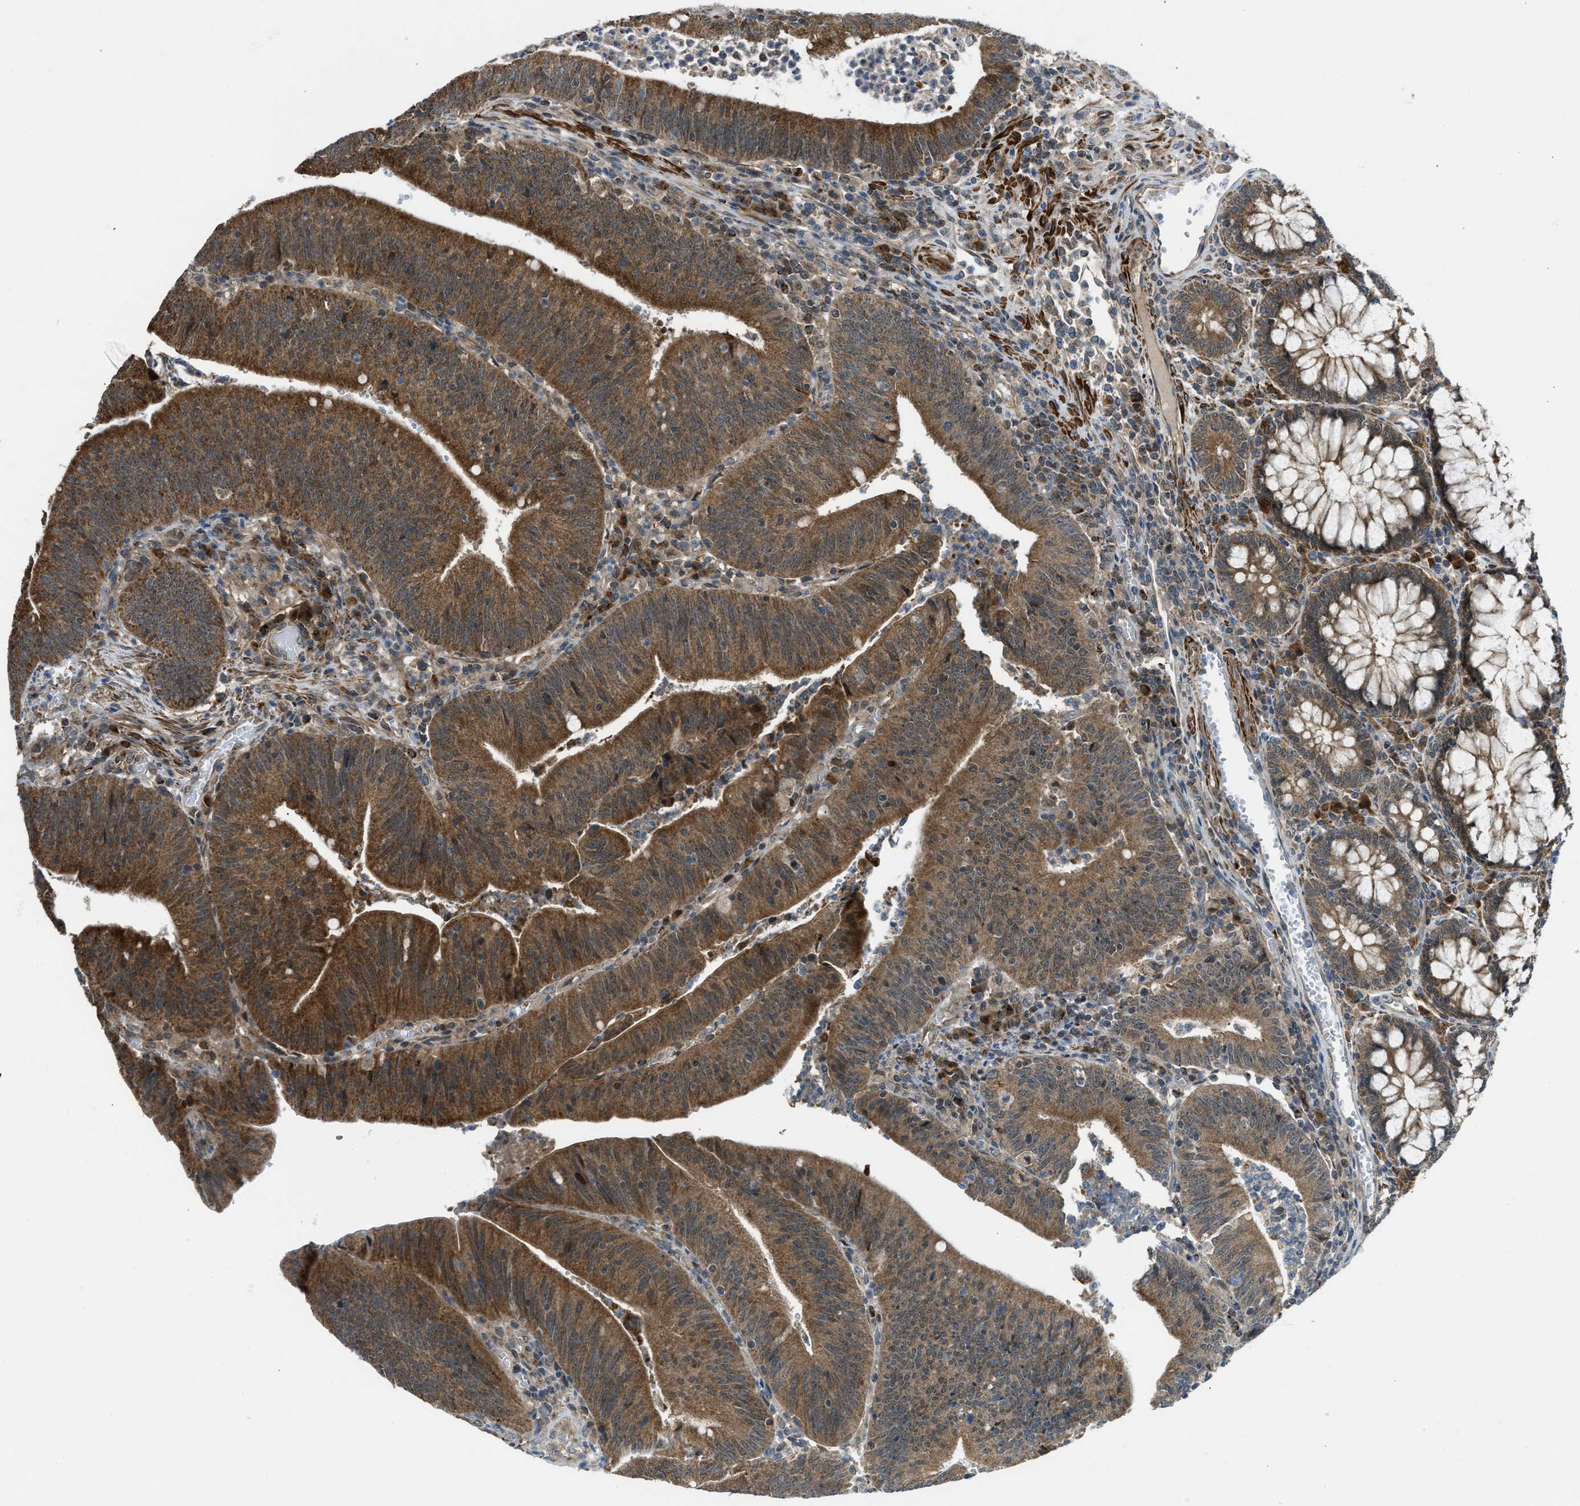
{"staining": {"intensity": "strong", "quantity": ">75%", "location": "cytoplasmic/membranous"}, "tissue": "colorectal cancer", "cell_type": "Tumor cells", "image_type": "cancer", "snomed": [{"axis": "morphology", "description": "Normal tissue, NOS"}, {"axis": "morphology", "description": "Adenocarcinoma, NOS"}, {"axis": "topography", "description": "Rectum"}], "caption": "A high-resolution photomicrograph shows IHC staining of colorectal adenocarcinoma, which reveals strong cytoplasmic/membranous staining in approximately >75% of tumor cells.", "gene": "SESN2", "patient": {"sex": "female", "age": 66}}